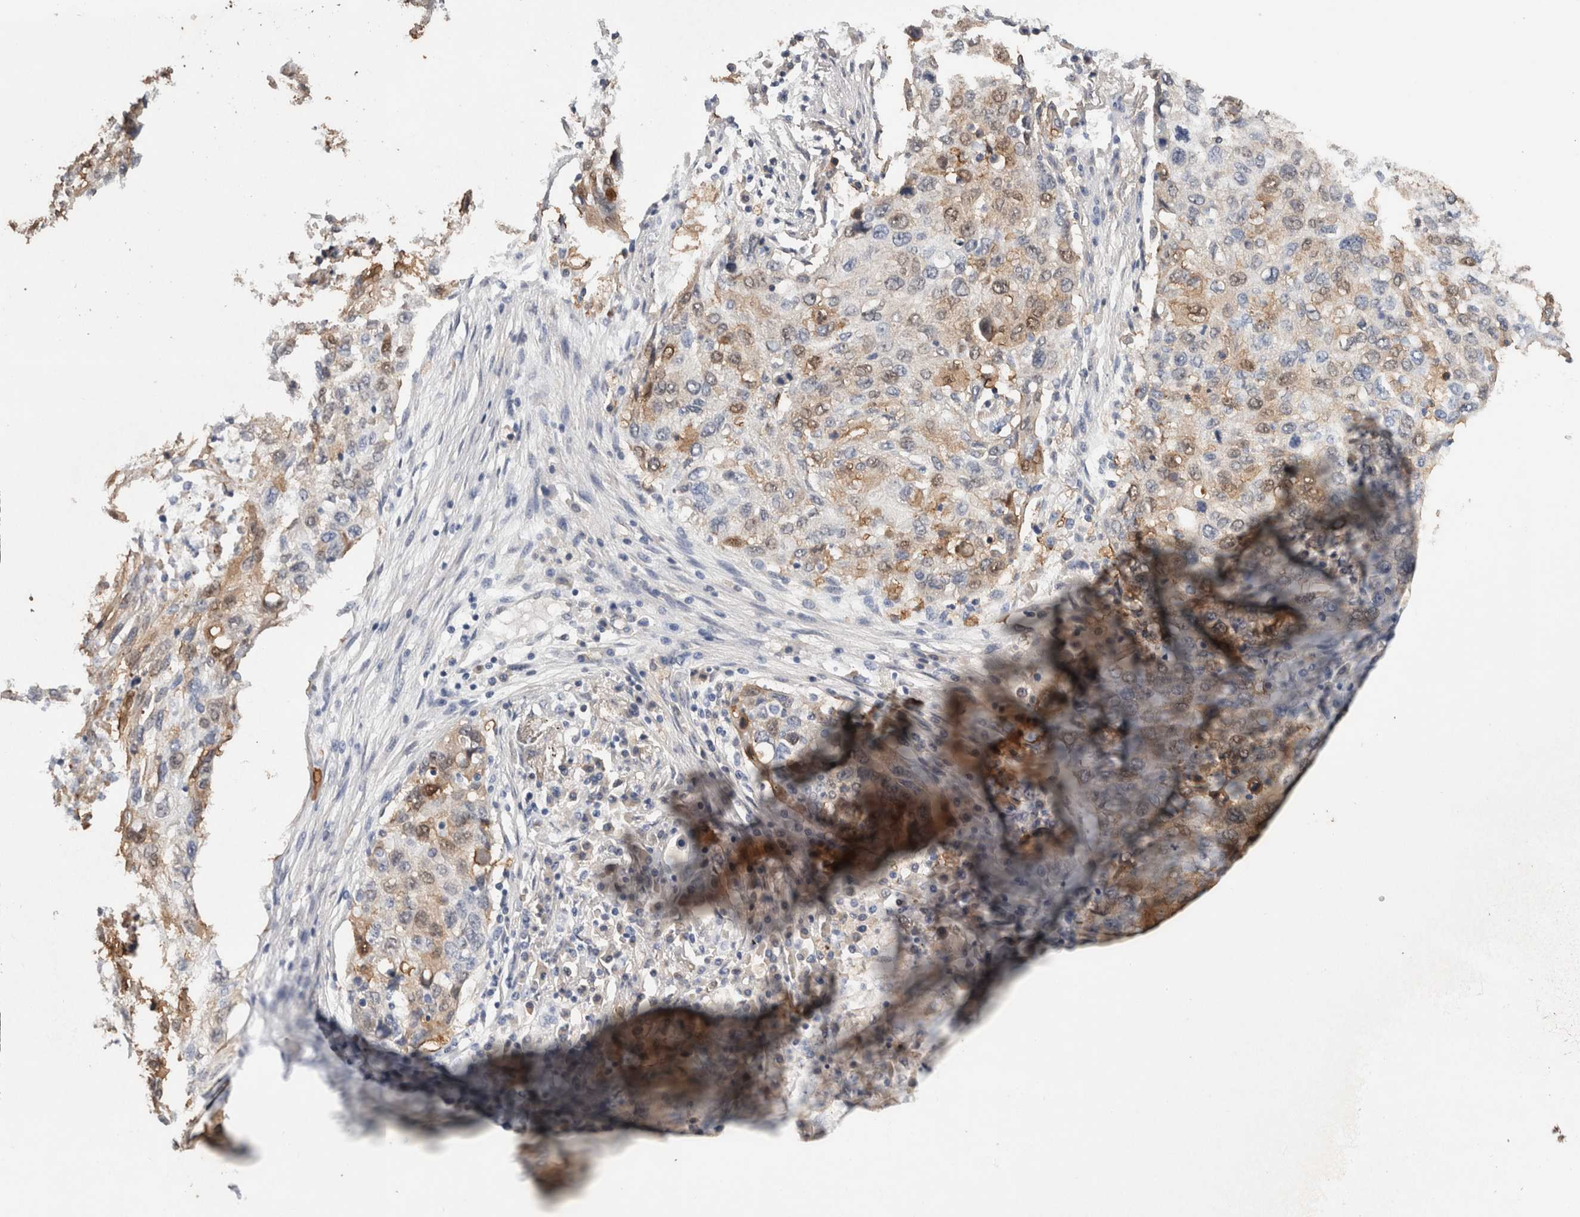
{"staining": {"intensity": "moderate", "quantity": "<25%", "location": "cytoplasmic/membranous"}, "tissue": "lung cancer", "cell_type": "Tumor cells", "image_type": "cancer", "snomed": [{"axis": "morphology", "description": "Squamous cell carcinoma, NOS"}, {"axis": "topography", "description": "Lung"}], "caption": "Immunohistochemical staining of lung cancer (squamous cell carcinoma) reveals moderate cytoplasmic/membranous protein expression in about <25% of tumor cells.", "gene": "FABP4", "patient": {"sex": "female", "age": 63}}